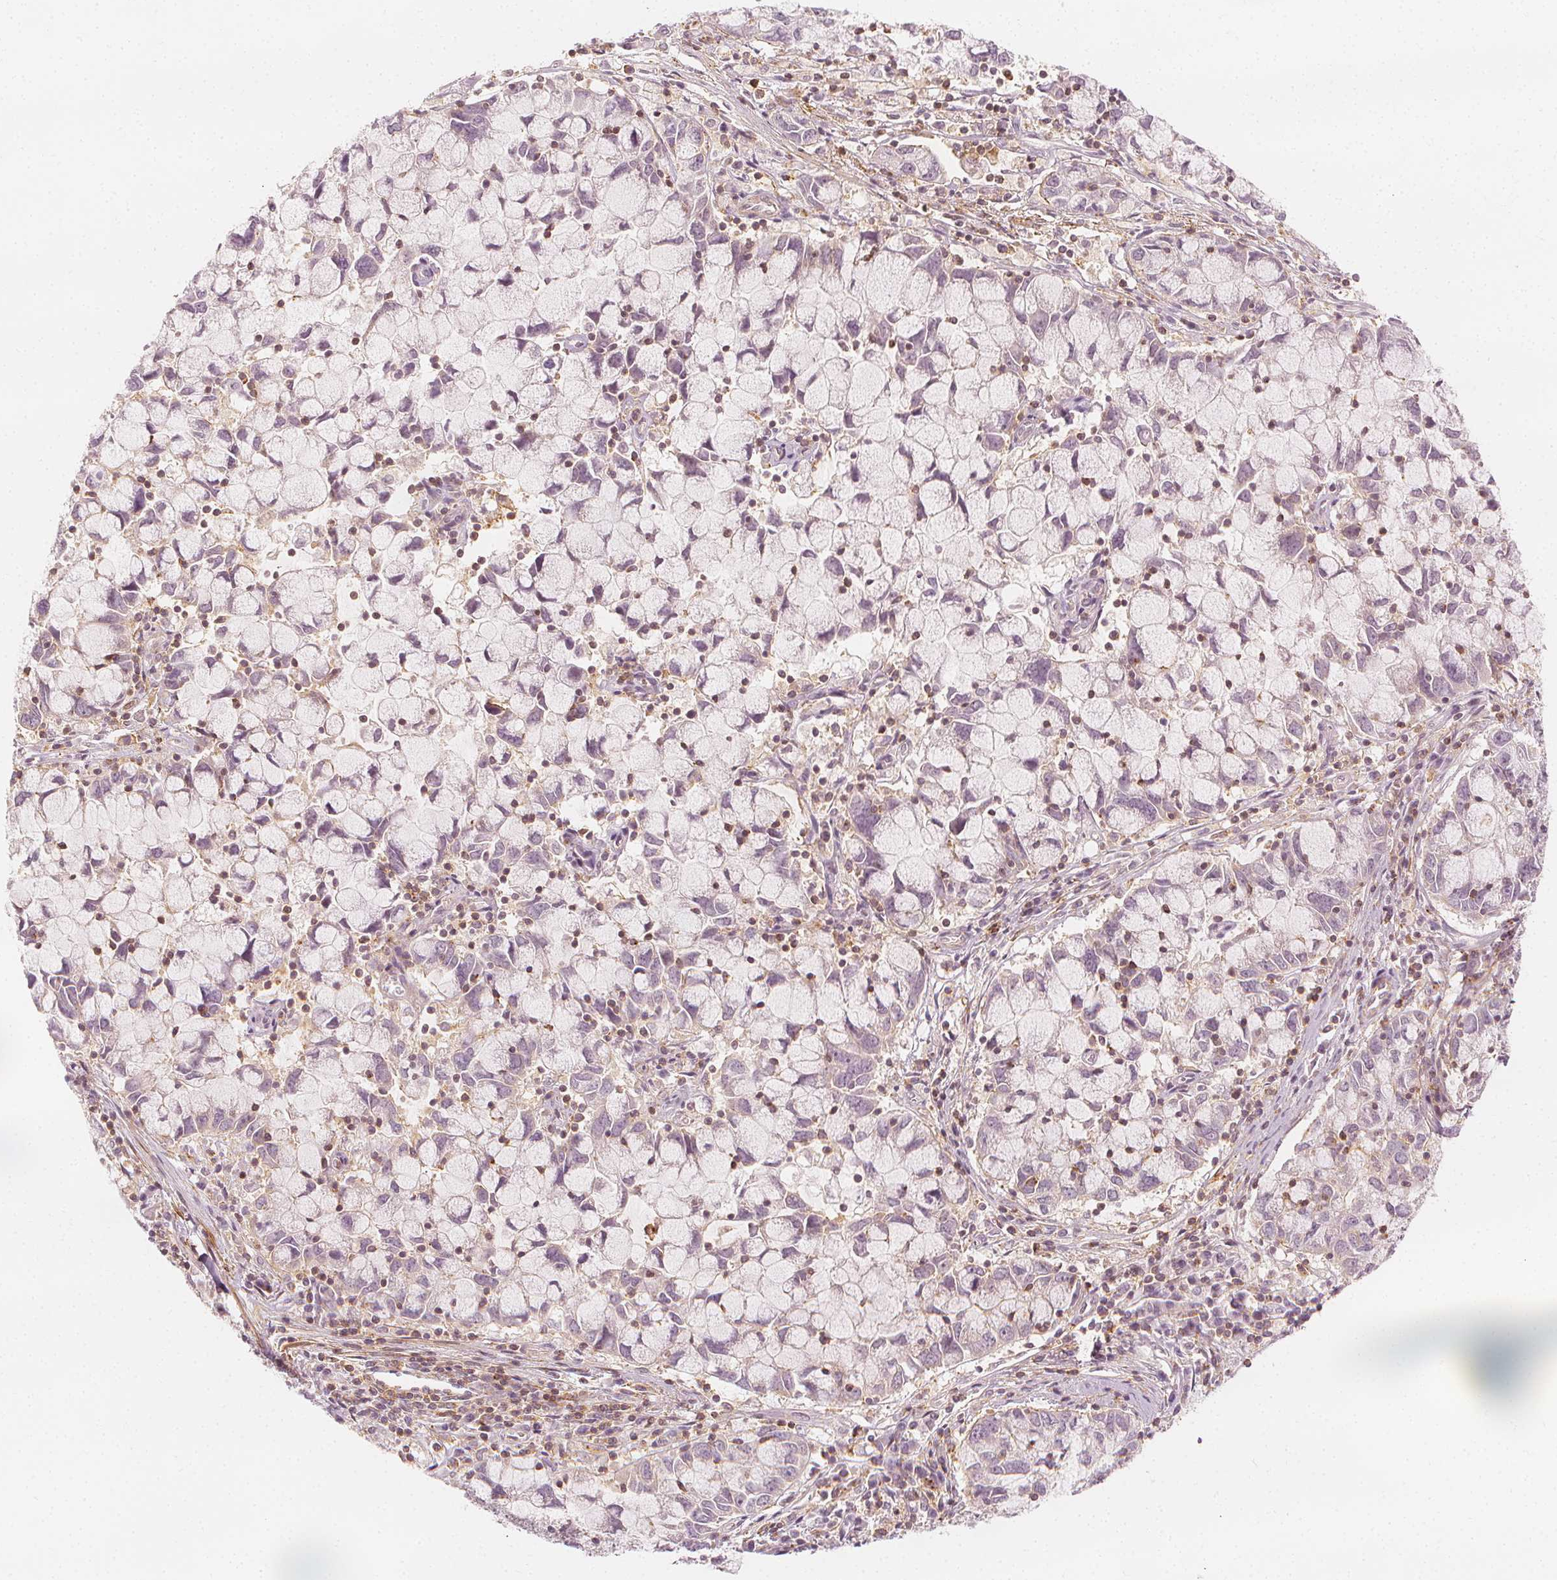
{"staining": {"intensity": "negative", "quantity": "none", "location": "none"}, "tissue": "cervical cancer", "cell_type": "Tumor cells", "image_type": "cancer", "snomed": [{"axis": "morphology", "description": "Adenocarcinoma, NOS"}, {"axis": "topography", "description": "Cervix"}], "caption": "This is a histopathology image of immunohistochemistry (IHC) staining of cervical cancer, which shows no staining in tumor cells. (IHC, brightfield microscopy, high magnification).", "gene": "ARHGAP26", "patient": {"sex": "female", "age": 40}}